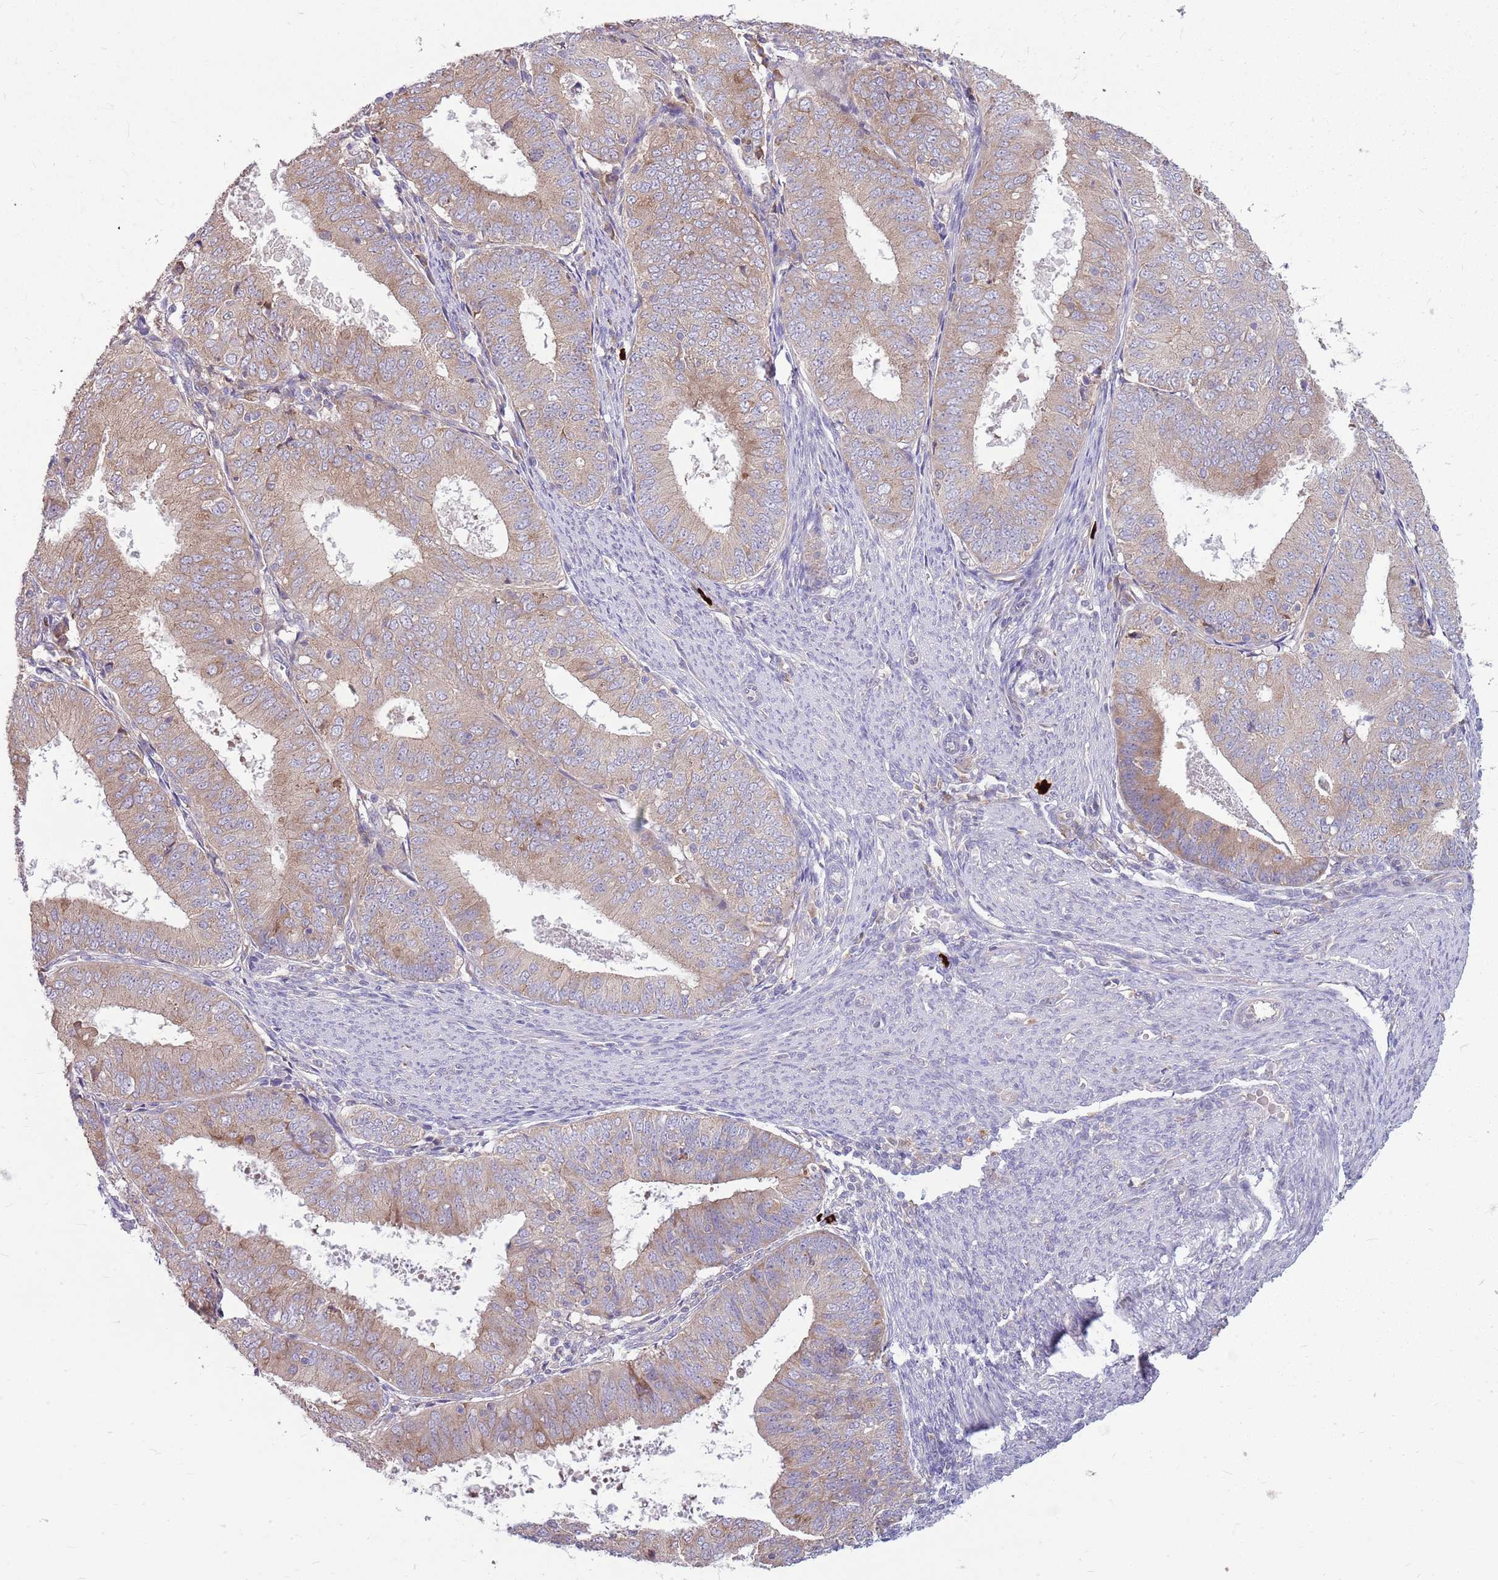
{"staining": {"intensity": "moderate", "quantity": "25%-75%", "location": "cytoplasmic/membranous"}, "tissue": "endometrial cancer", "cell_type": "Tumor cells", "image_type": "cancer", "snomed": [{"axis": "morphology", "description": "Adenocarcinoma, NOS"}, {"axis": "topography", "description": "Endometrium"}], "caption": "This image shows IHC staining of human adenocarcinoma (endometrial), with medium moderate cytoplasmic/membranous positivity in approximately 25%-75% of tumor cells.", "gene": "PPP1R27", "patient": {"sex": "female", "age": 57}}